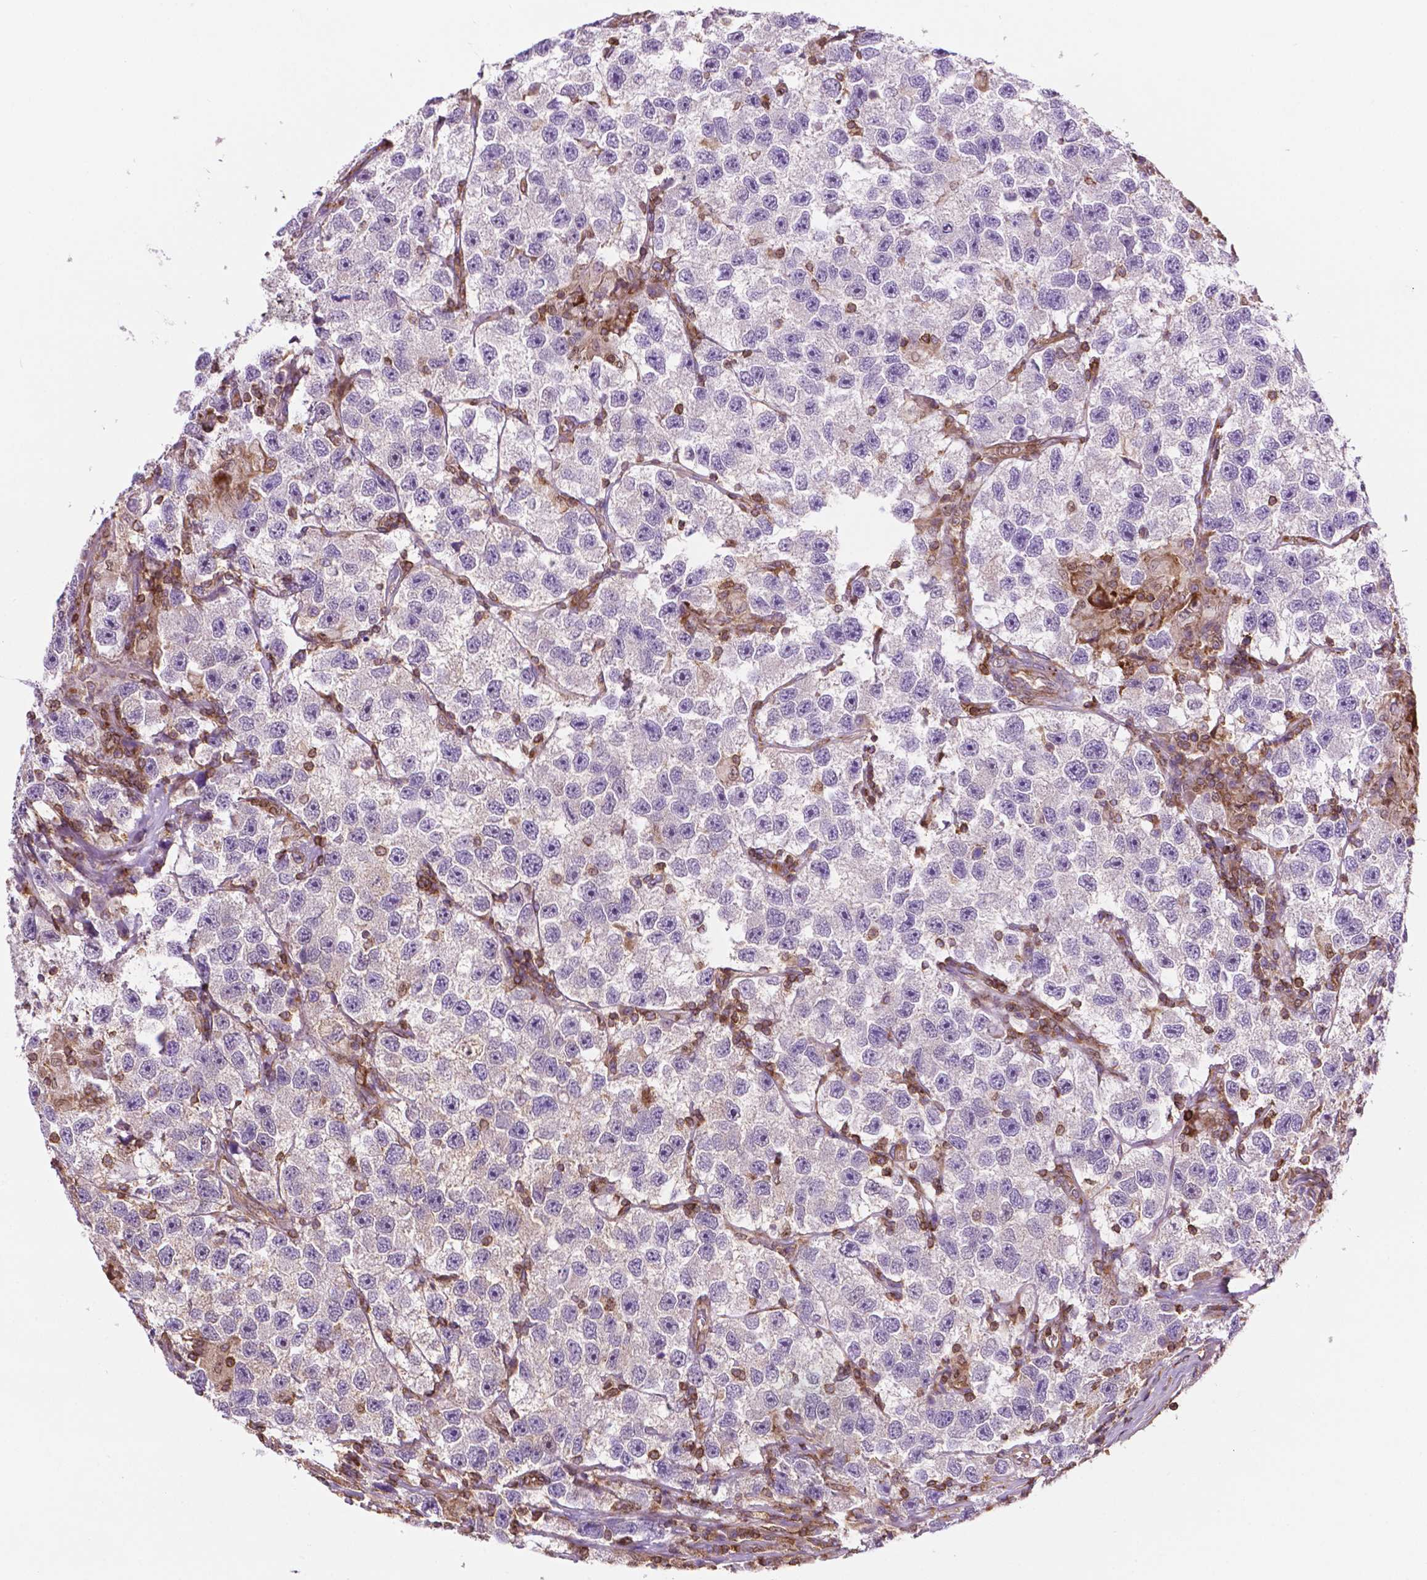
{"staining": {"intensity": "negative", "quantity": "none", "location": "none"}, "tissue": "testis cancer", "cell_type": "Tumor cells", "image_type": "cancer", "snomed": [{"axis": "morphology", "description": "Seminoma, NOS"}, {"axis": "topography", "description": "Testis"}], "caption": "The micrograph demonstrates no significant expression in tumor cells of seminoma (testis).", "gene": "DCN", "patient": {"sex": "male", "age": 26}}